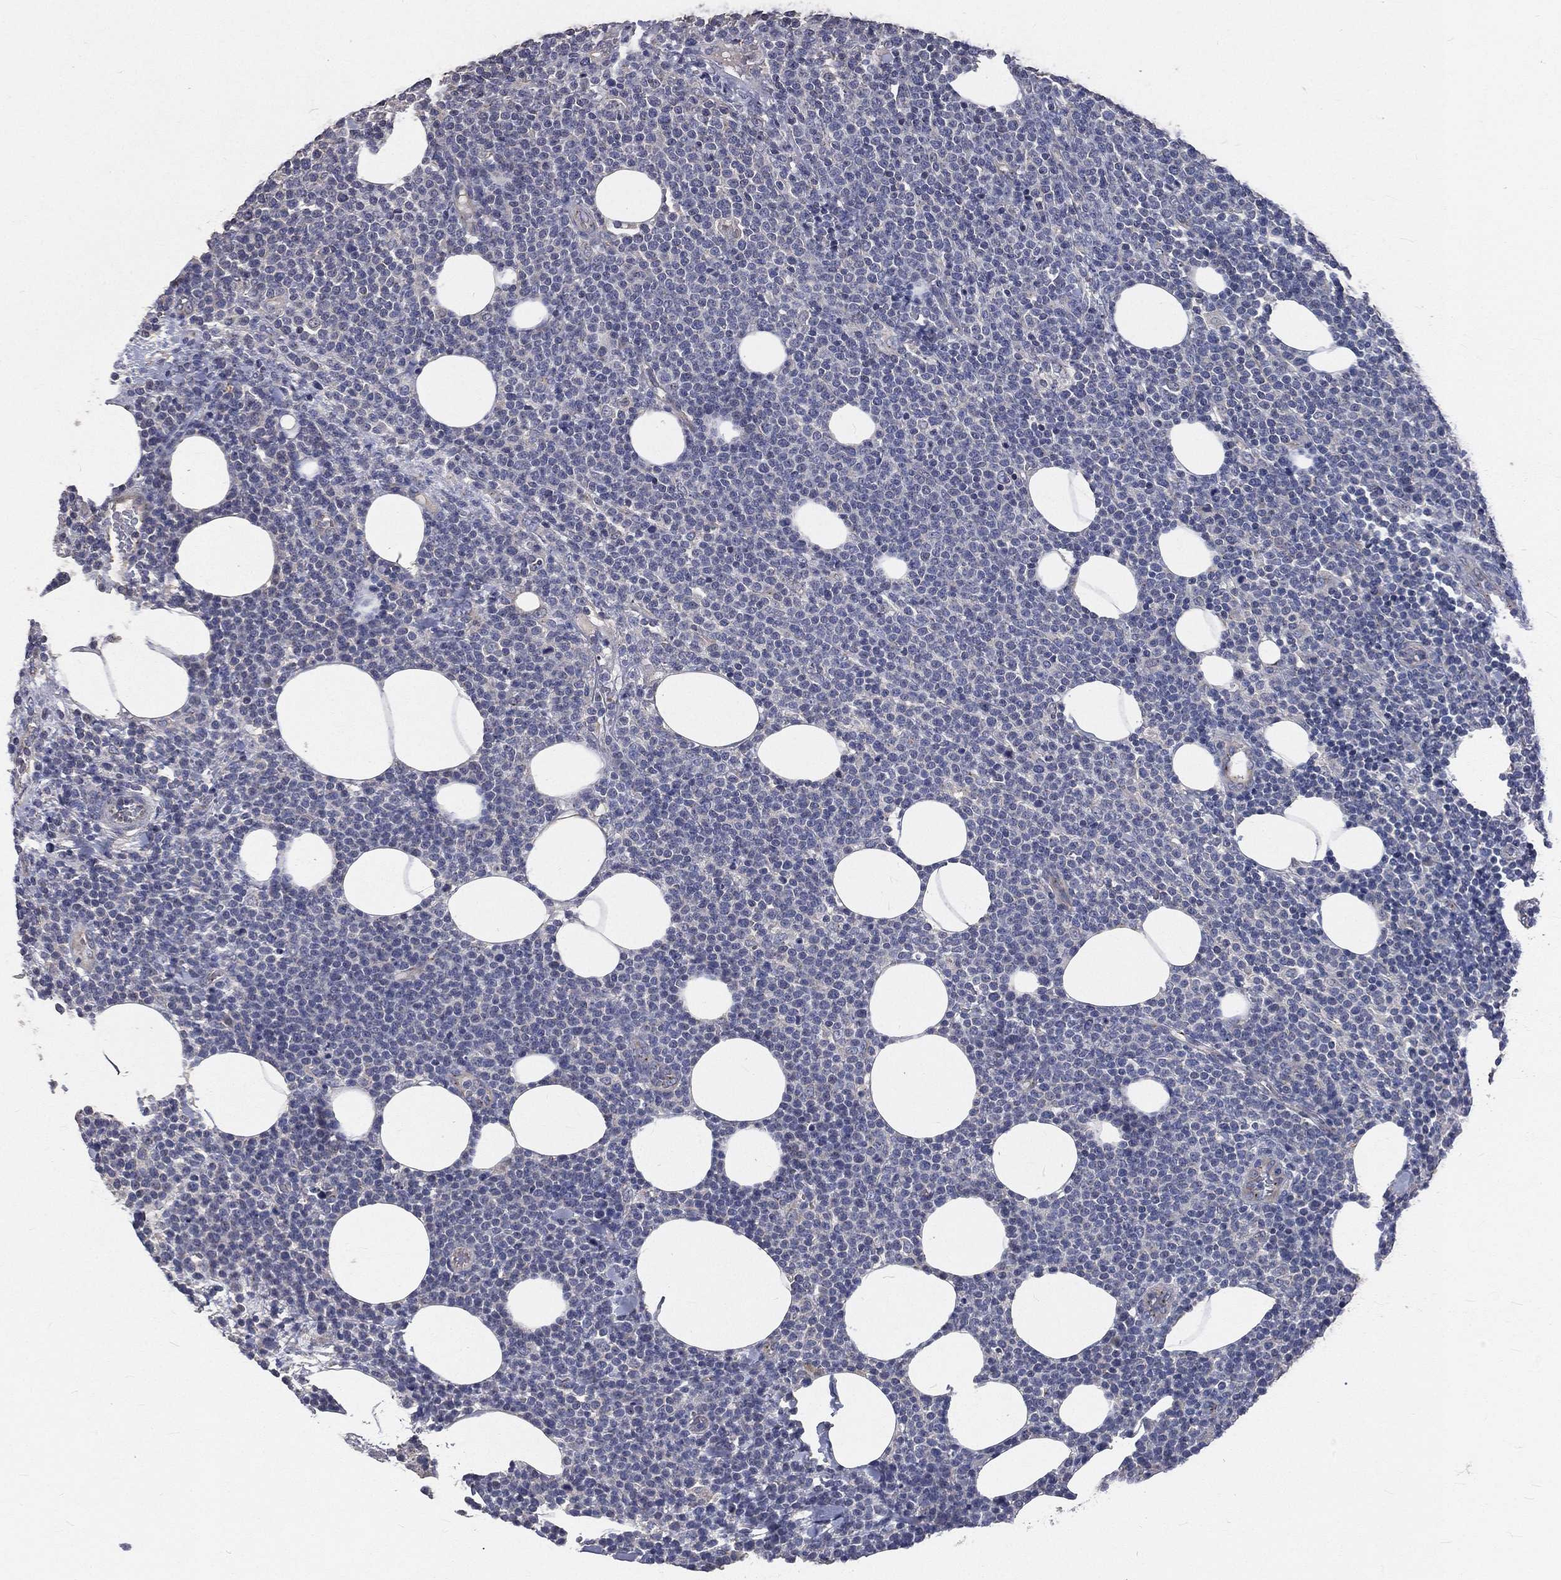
{"staining": {"intensity": "negative", "quantity": "none", "location": "none"}, "tissue": "lymphoma", "cell_type": "Tumor cells", "image_type": "cancer", "snomed": [{"axis": "morphology", "description": "Malignant lymphoma, non-Hodgkin's type, High grade"}, {"axis": "topography", "description": "Lymph node"}], "caption": "Tumor cells are negative for protein expression in human lymphoma.", "gene": "CROCC", "patient": {"sex": "male", "age": 61}}